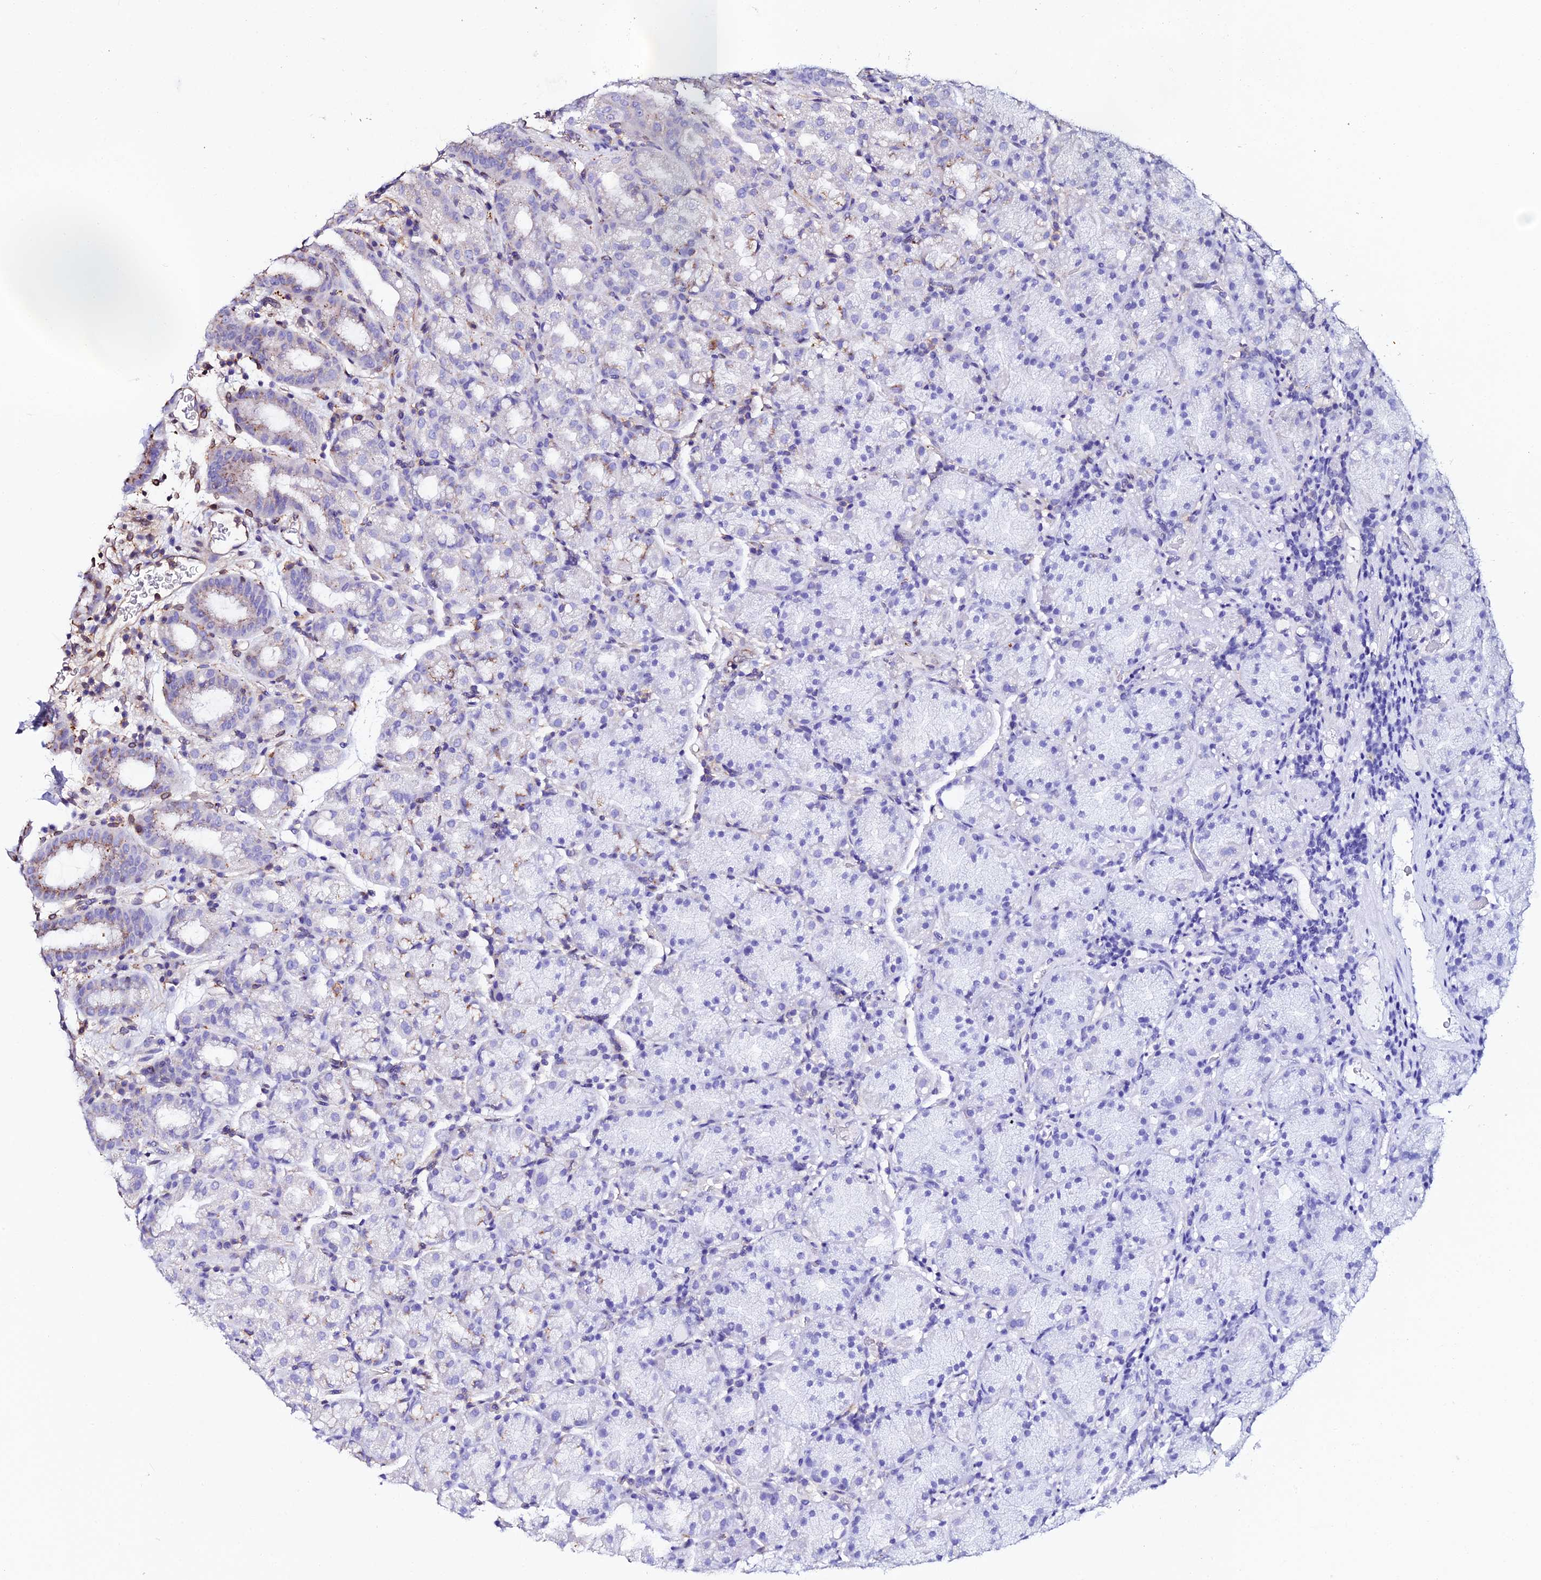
{"staining": {"intensity": "negative", "quantity": "none", "location": "none"}, "tissue": "stomach", "cell_type": "Glandular cells", "image_type": "normal", "snomed": [{"axis": "morphology", "description": "Normal tissue, NOS"}, {"axis": "topography", "description": "Stomach, upper"}, {"axis": "topography", "description": "Stomach, lower"}, {"axis": "topography", "description": "Small intestine"}], "caption": "A photomicrograph of human stomach is negative for staining in glandular cells. (DAB (3,3'-diaminobenzidine) IHC with hematoxylin counter stain).", "gene": "TRPV2", "patient": {"sex": "male", "age": 68}}